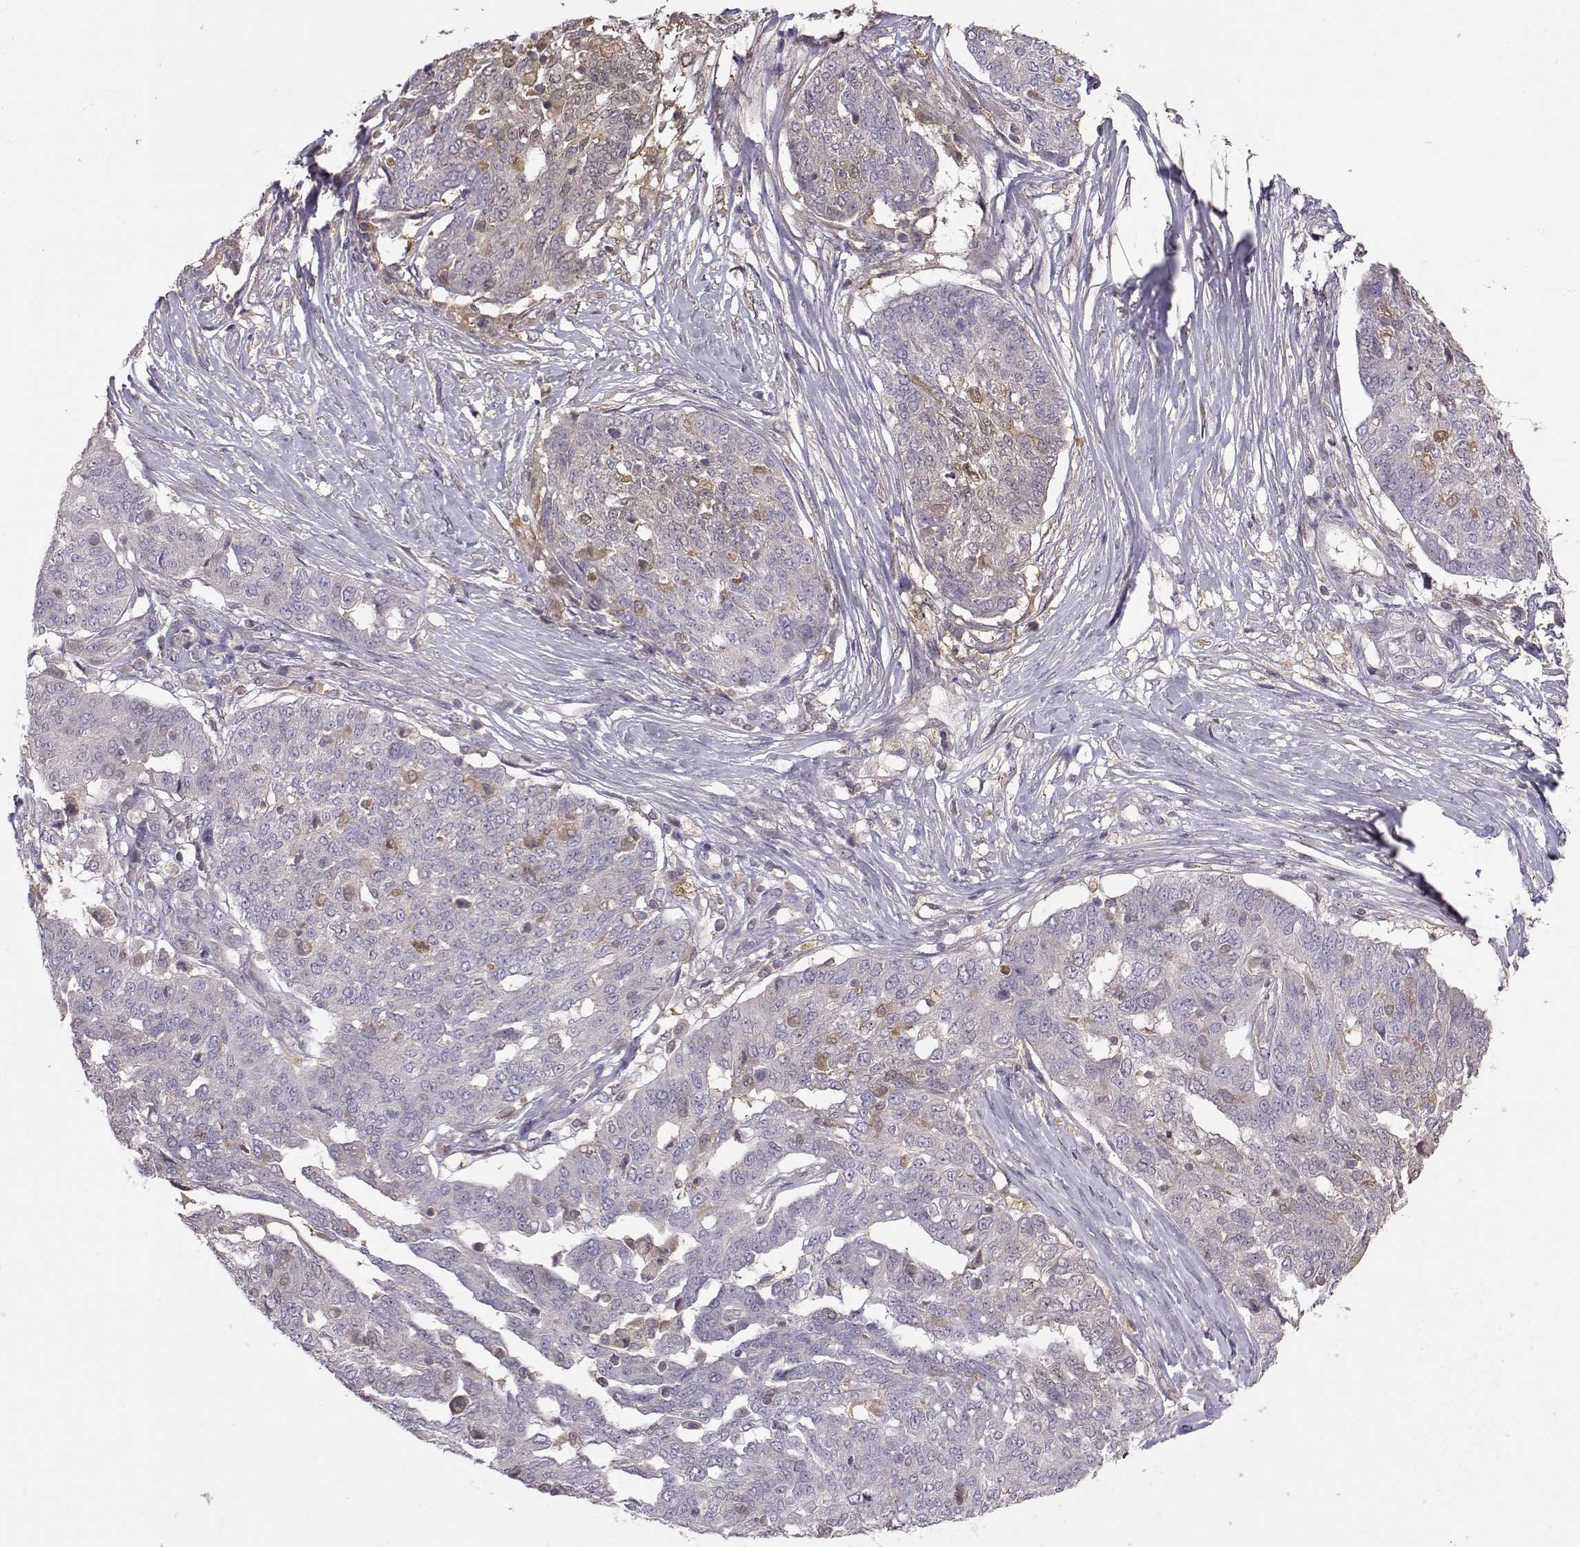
{"staining": {"intensity": "weak", "quantity": "<25%", "location": "cytoplasmic/membranous"}, "tissue": "ovarian cancer", "cell_type": "Tumor cells", "image_type": "cancer", "snomed": [{"axis": "morphology", "description": "Cystadenocarcinoma, serous, NOS"}, {"axis": "topography", "description": "Ovary"}], "caption": "Immunohistochemistry (IHC) micrograph of human serous cystadenocarcinoma (ovarian) stained for a protein (brown), which shows no positivity in tumor cells. (Brightfield microscopy of DAB (3,3'-diaminobenzidine) immunohistochemistry at high magnification).", "gene": "NCAM2", "patient": {"sex": "female", "age": 67}}